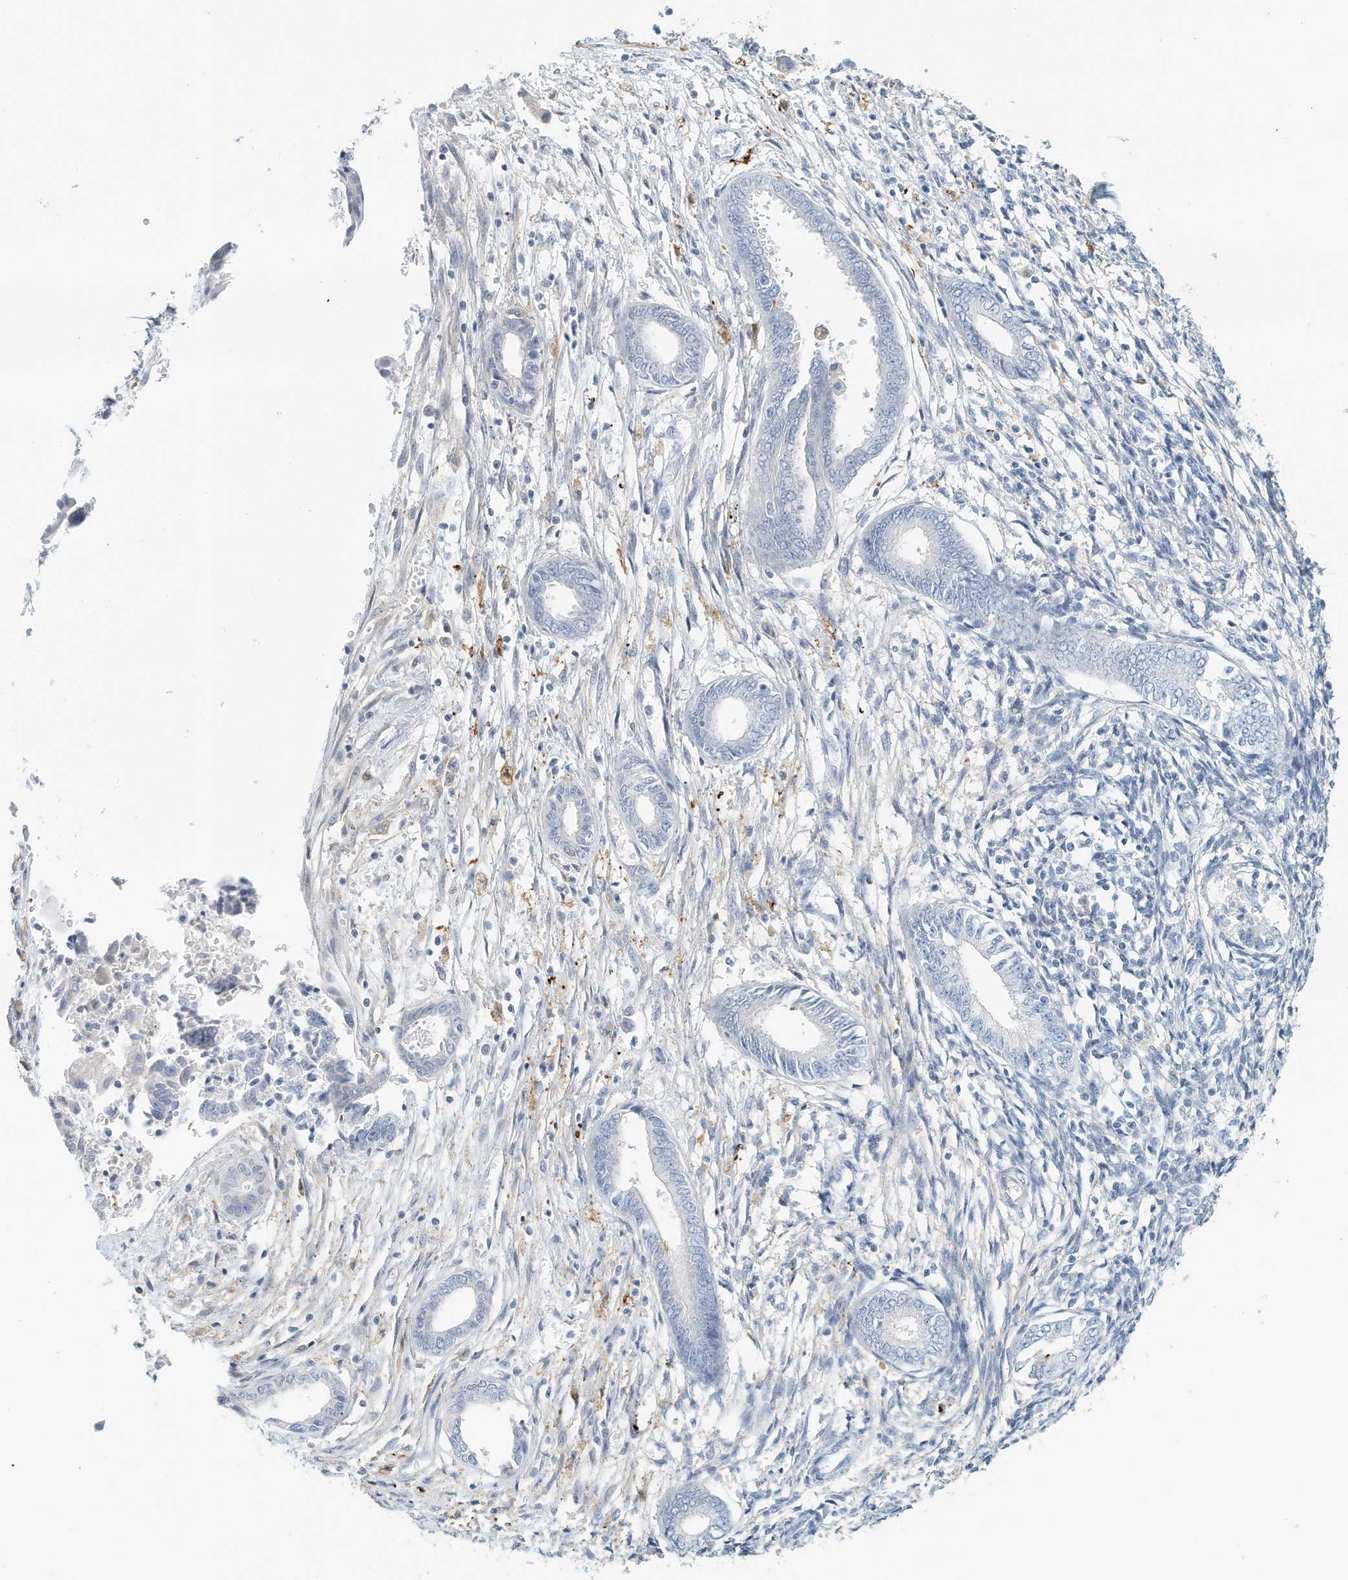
{"staining": {"intensity": "negative", "quantity": "none", "location": "none"}, "tissue": "endometrium", "cell_type": "Cells in endometrial stroma", "image_type": "normal", "snomed": [{"axis": "morphology", "description": "Normal tissue, NOS"}, {"axis": "topography", "description": "Endometrium"}], "caption": "DAB (3,3'-diaminobenzidine) immunohistochemical staining of unremarkable human endometrium displays no significant staining in cells in endometrial stroma.", "gene": "MICAL1", "patient": {"sex": "female", "age": 56}}